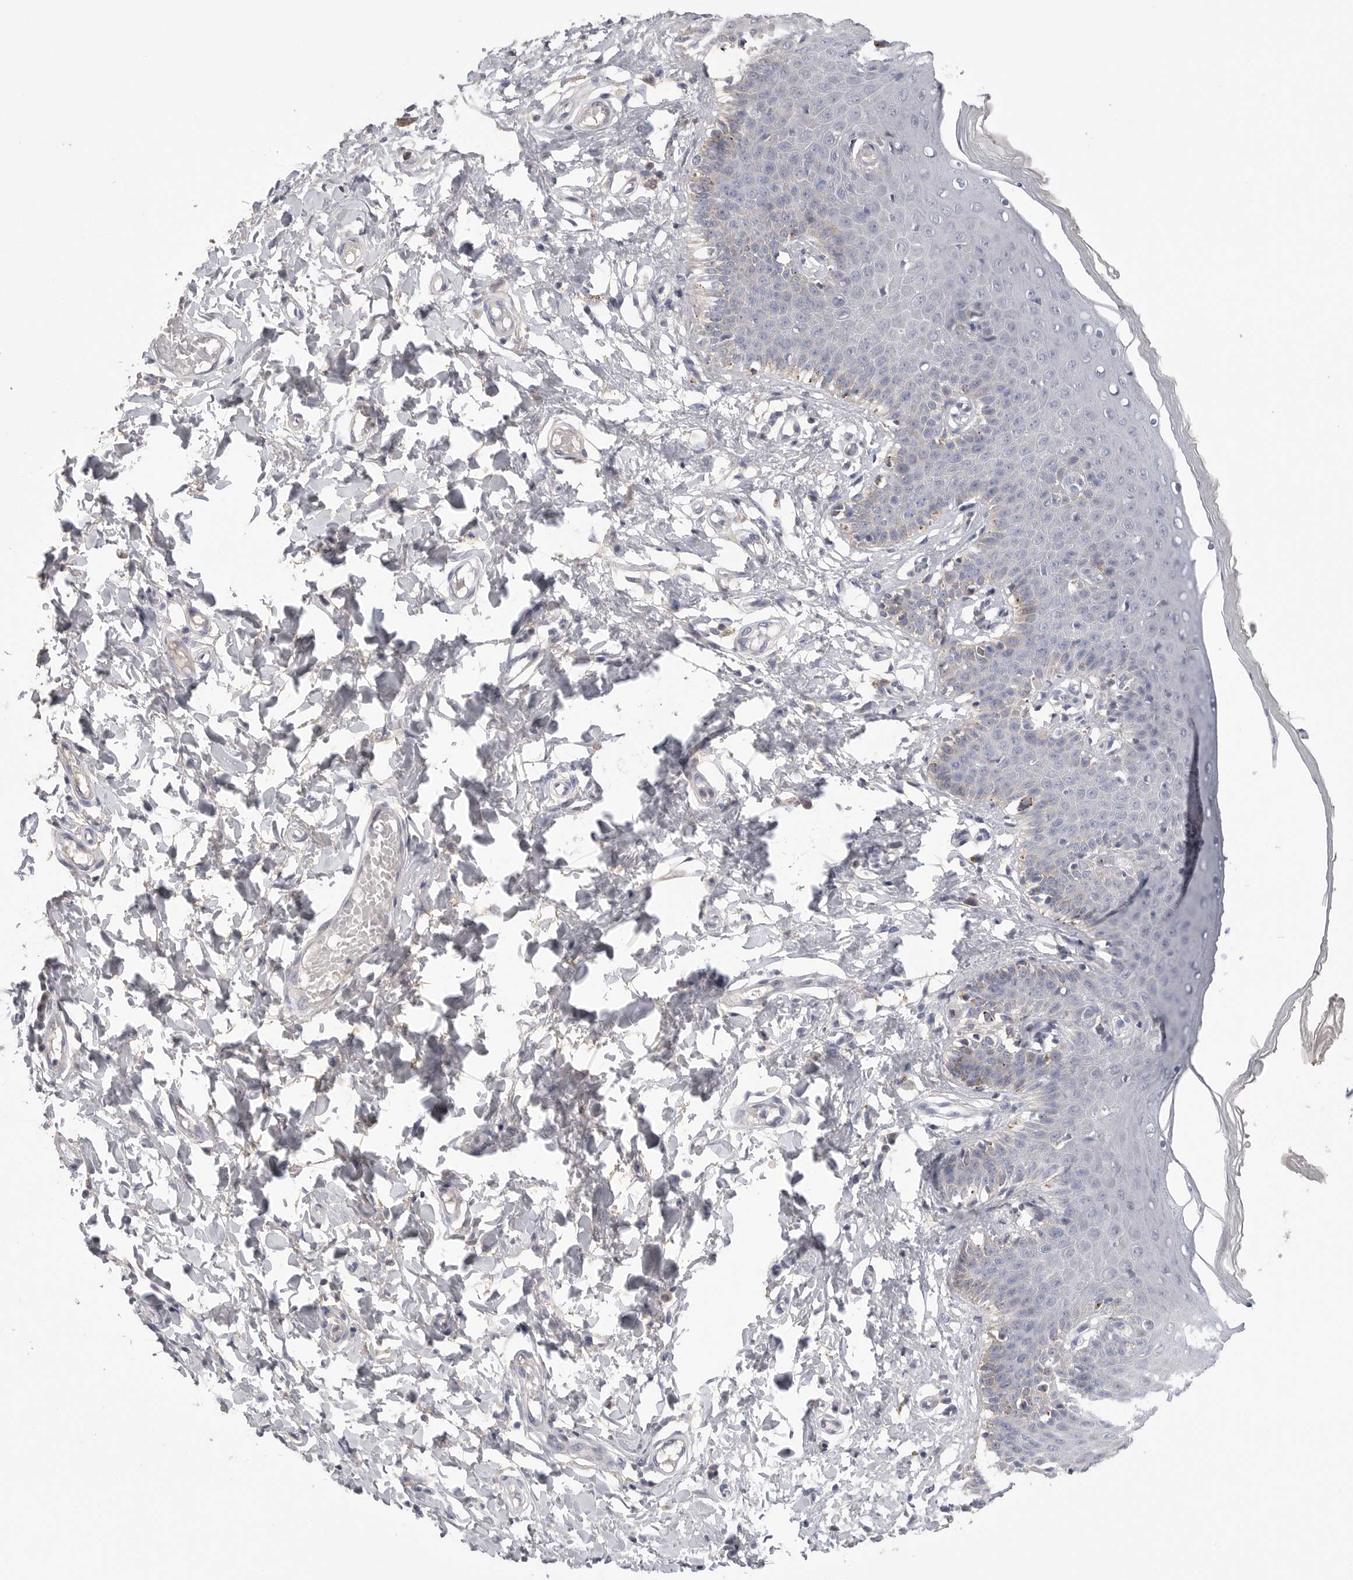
{"staining": {"intensity": "negative", "quantity": "none", "location": "none"}, "tissue": "skin", "cell_type": "Epidermal cells", "image_type": "normal", "snomed": [{"axis": "morphology", "description": "Normal tissue, NOS"}, {"axis": "topography", "description": "Vulva"}], "caption": "Protein analysis of unremarkable skin demonstrates no significant staining in epidermal cells.", "gene": "SDC3", "patient": {"sex": "female", "age": 66}}